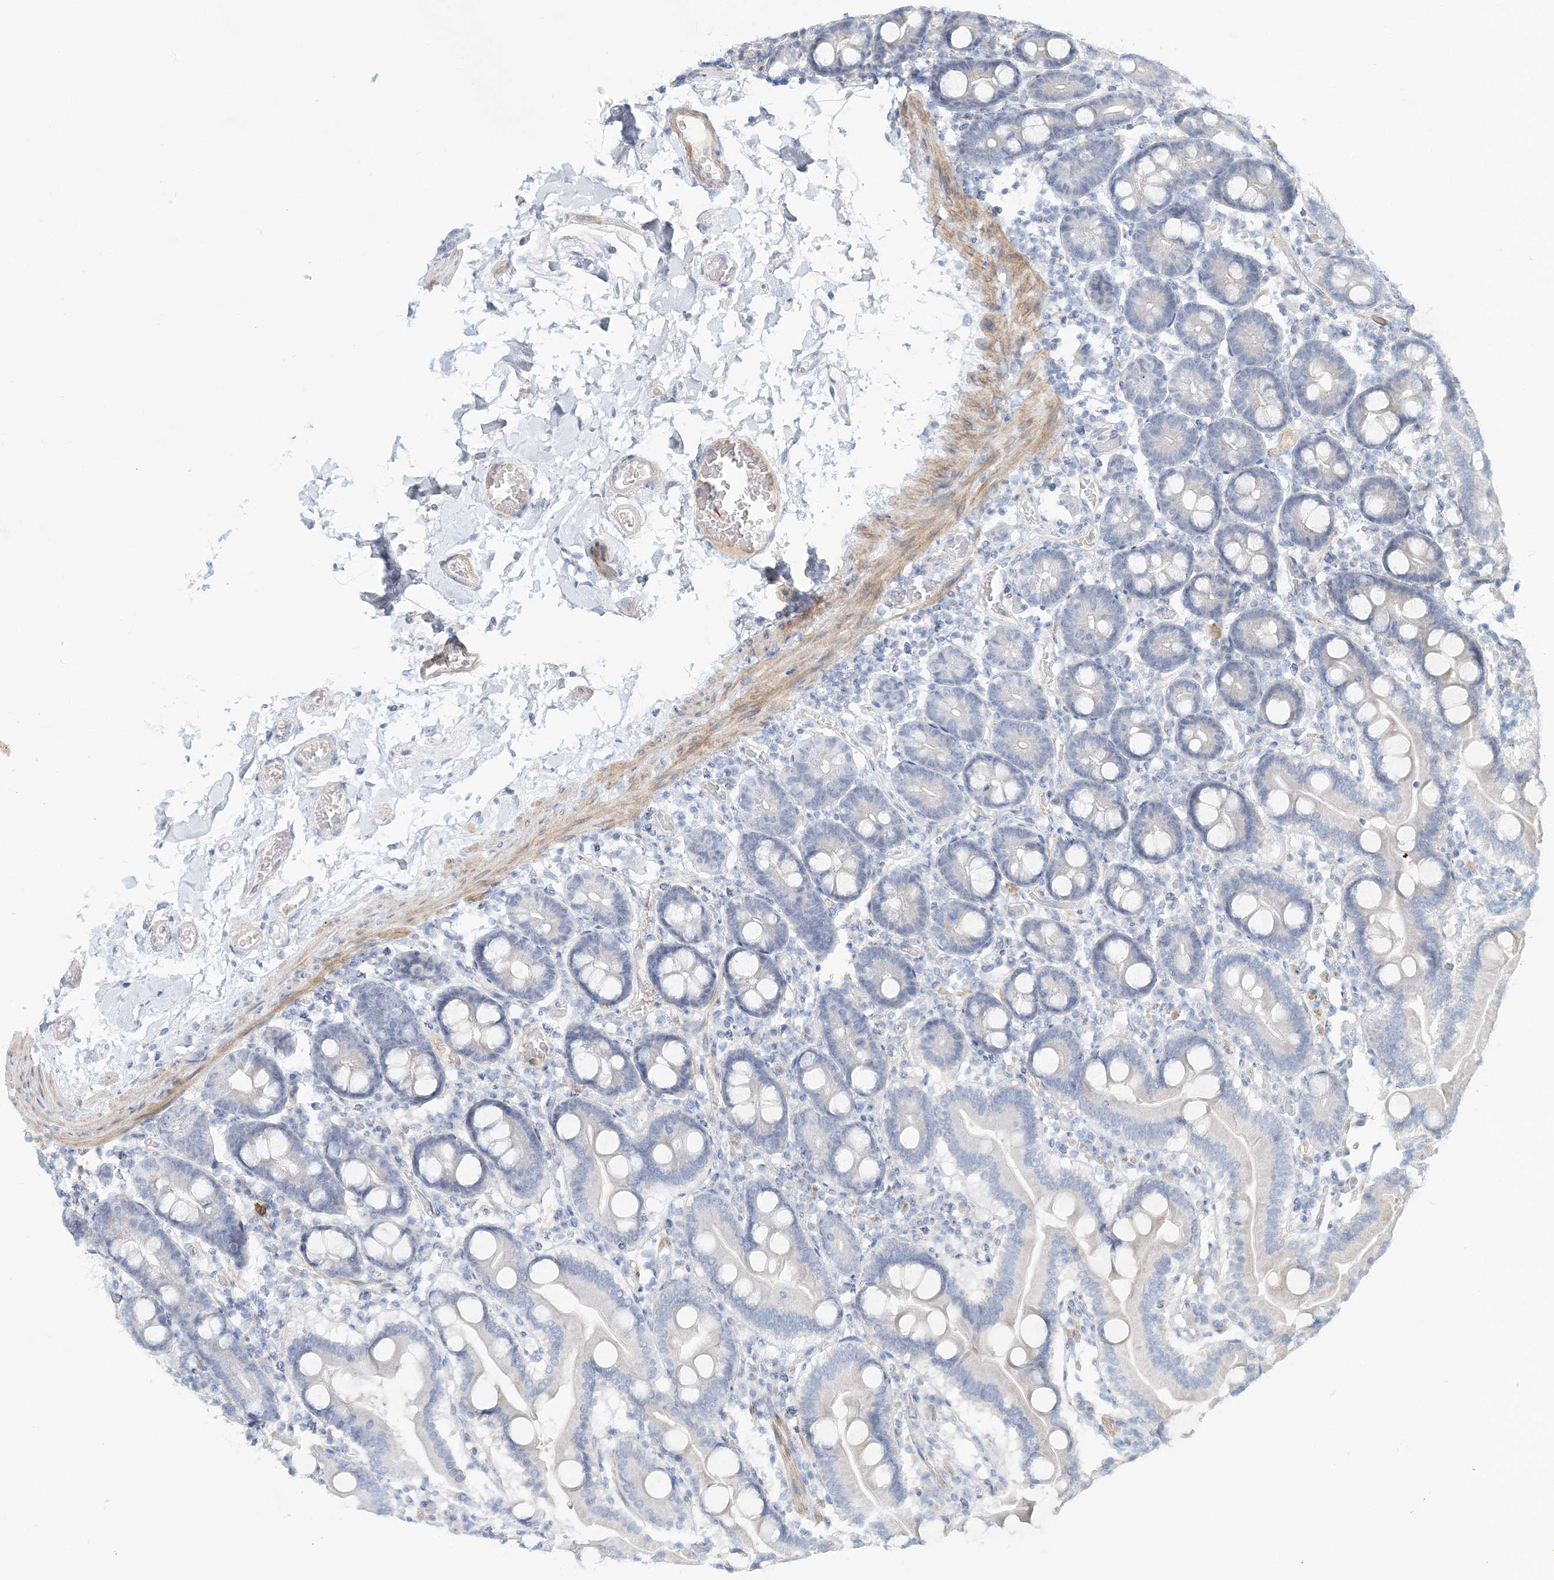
{"staining": {"intensity": "negative", "quantity": "none", "location": "none"}, "tissue": "duodenum", "cell_type": "Glandular cells", "image_type": "normal", "snomed": [{"axis": "morphology", "description": "Normal tissue, NOS"}, {"axis": "topography", "description": "Duodenum"}], "caption": "Protein analysis of benign duodenum demonstrates no significant expression in glandular cells.", "gene": "DNAH5", "patient": {"sex": "male", "age": 55}}